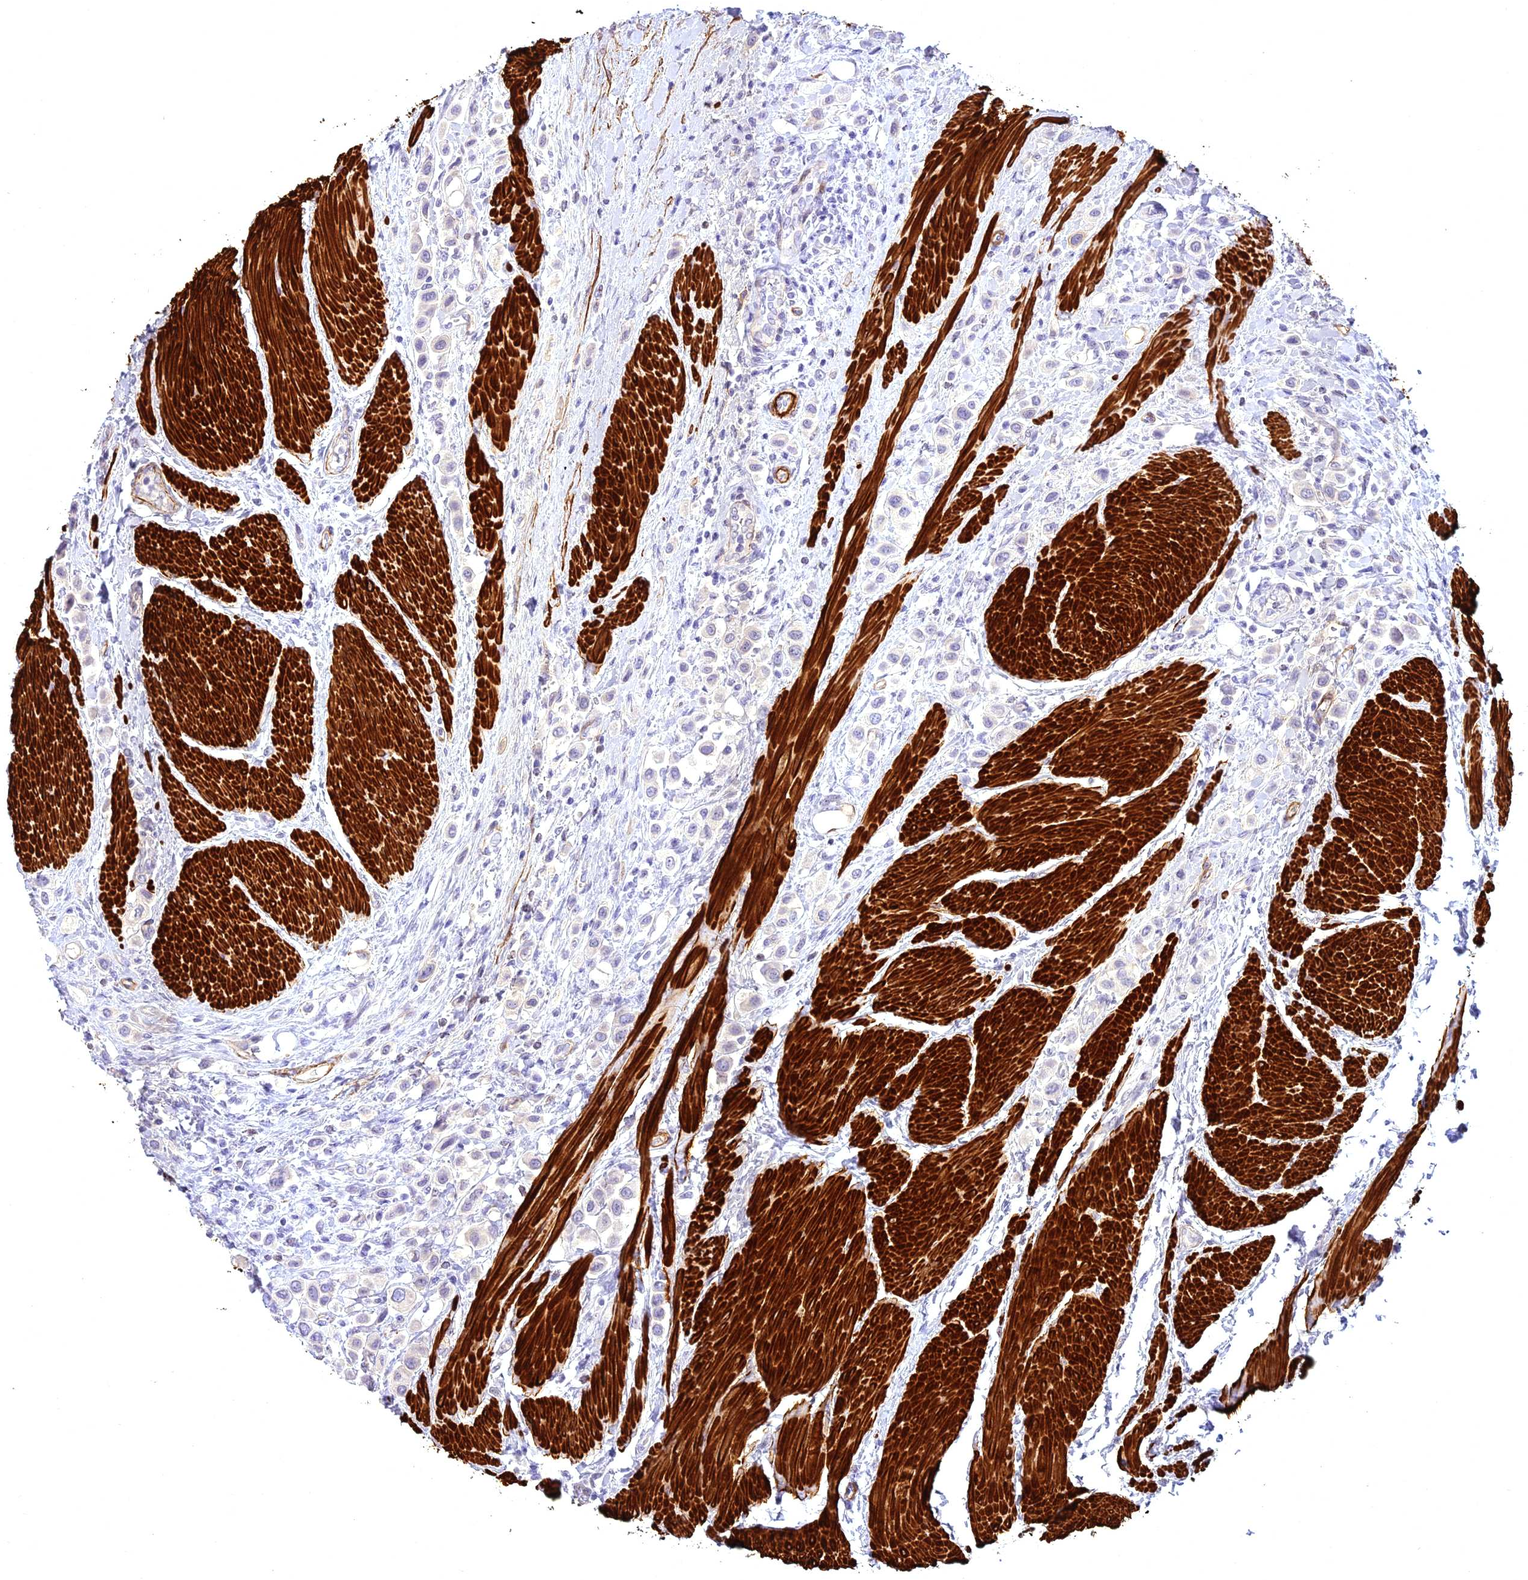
{"staining": {"intensity": "negative", "quantity": "none", "location": "none"}, "tissue": "urothelial cancer", "cell_type": "Tumor cells", "image_type": "cancer", "snomed": [{"axis": "morphology", "description": "Urothelial carcinoma, High grade"}, {"axis": "topography", "description": "Urinary bladder"}], "caption": "Immunohistochemistry photomicrograph of neoplastic tissue: urothelial cancer stained with DAB (3,3'-diaminobenzidine) demonstrates no significant protein expression in tumor cells.", "gene": "CENPV", "patient": {"sex": "male", "age": 50}}